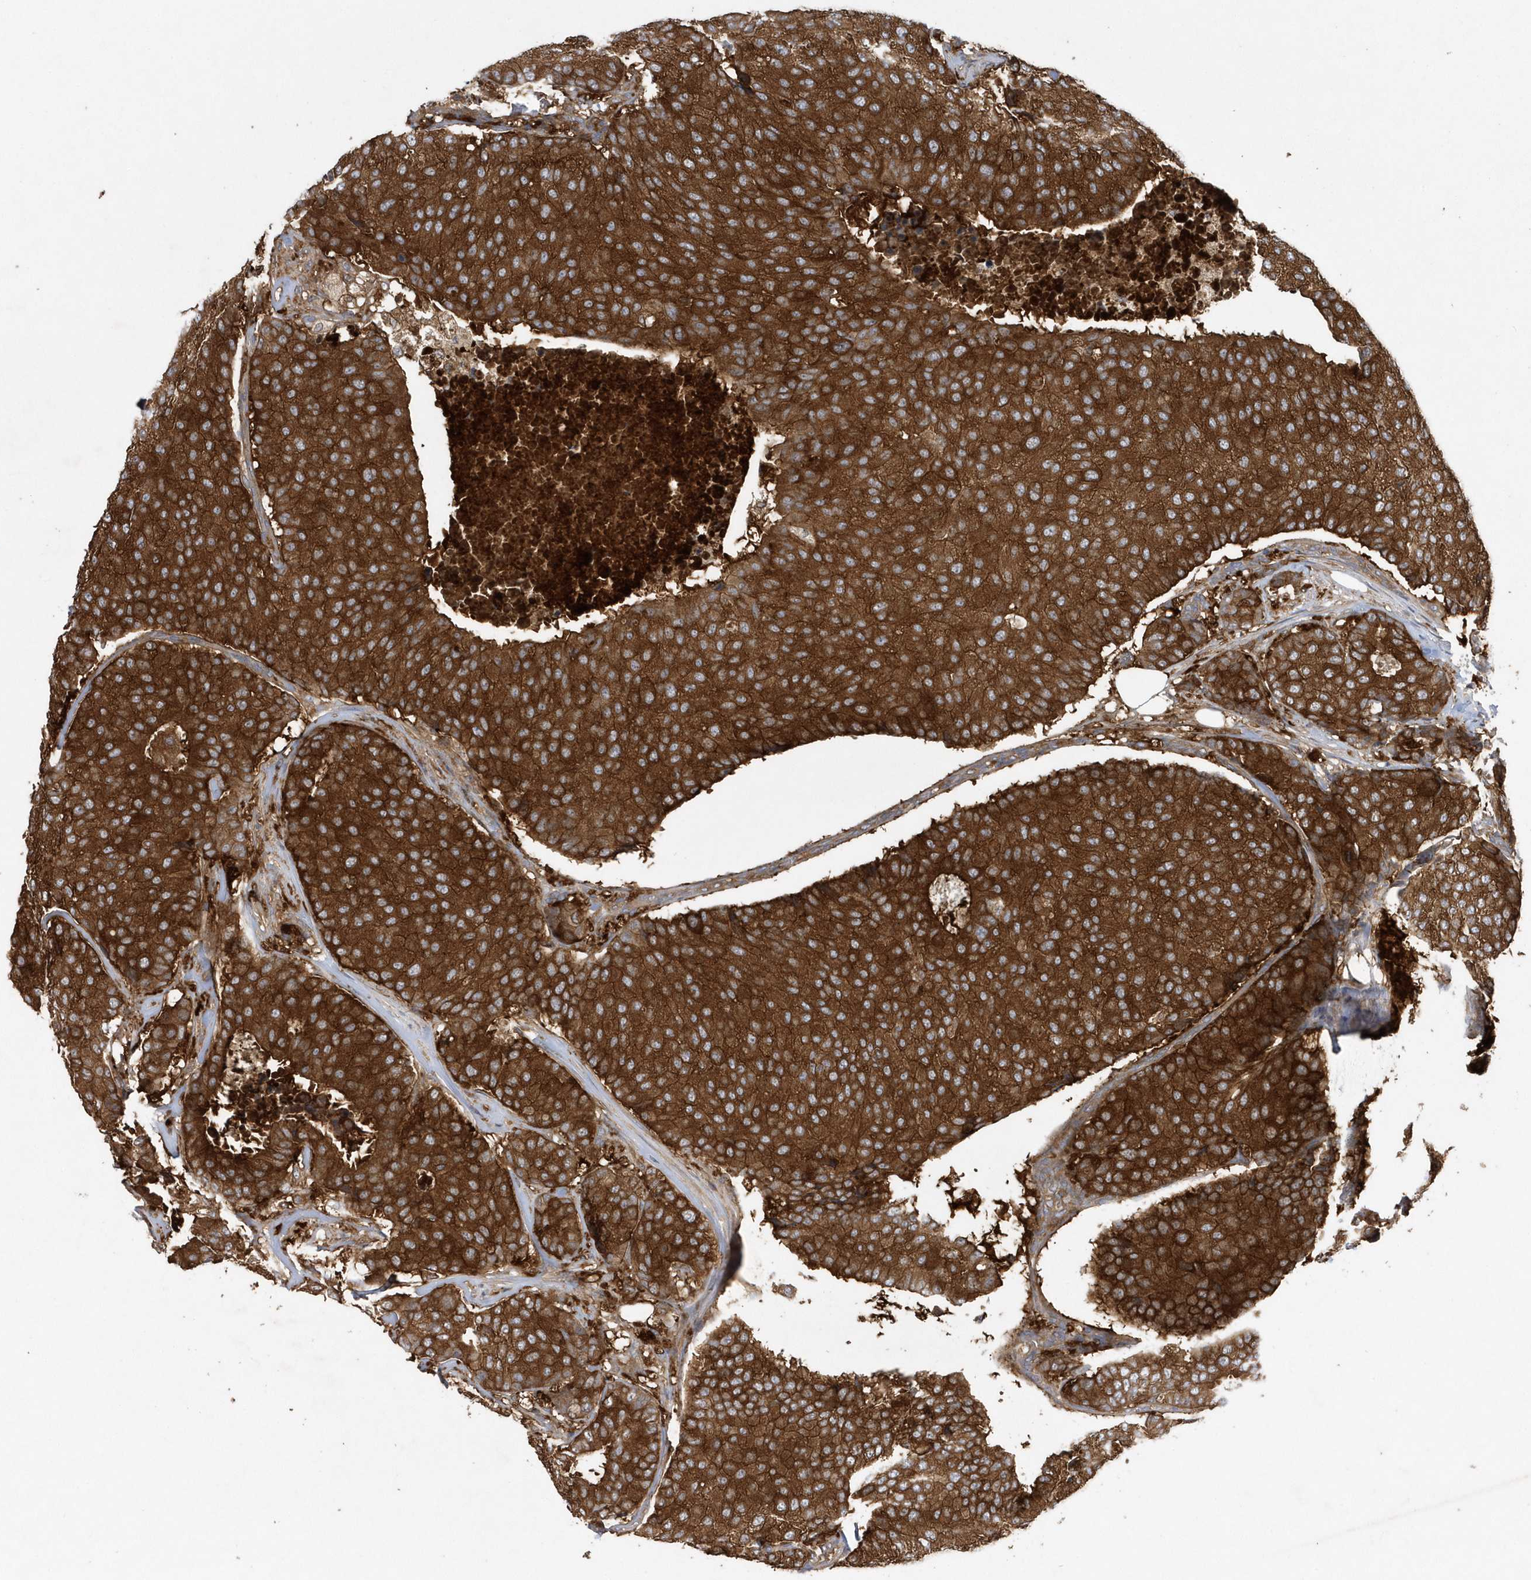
{"staining": {"intensity": "strong", "quantity": ">75%", "location": "cytoplasmic/membranous"}, "tissue": "breast cancer", "cell_type": "Tumor cells", "image_type": "cancer", "snomed": [{"axis": "morphology", "description": "Duct carcinoma"}, {"axis": "topography", "description": "Breast"}], "caption": "Brown immunohistochemical staining in breast cancer shows strong cytoplasmic/membranous positivity in approximately >75% of tumor cells. (Brightfield microscopy of DAB IHC at high magnification).", "gene": "PAICS", "patient": {"sex": "female", "age": 75}}